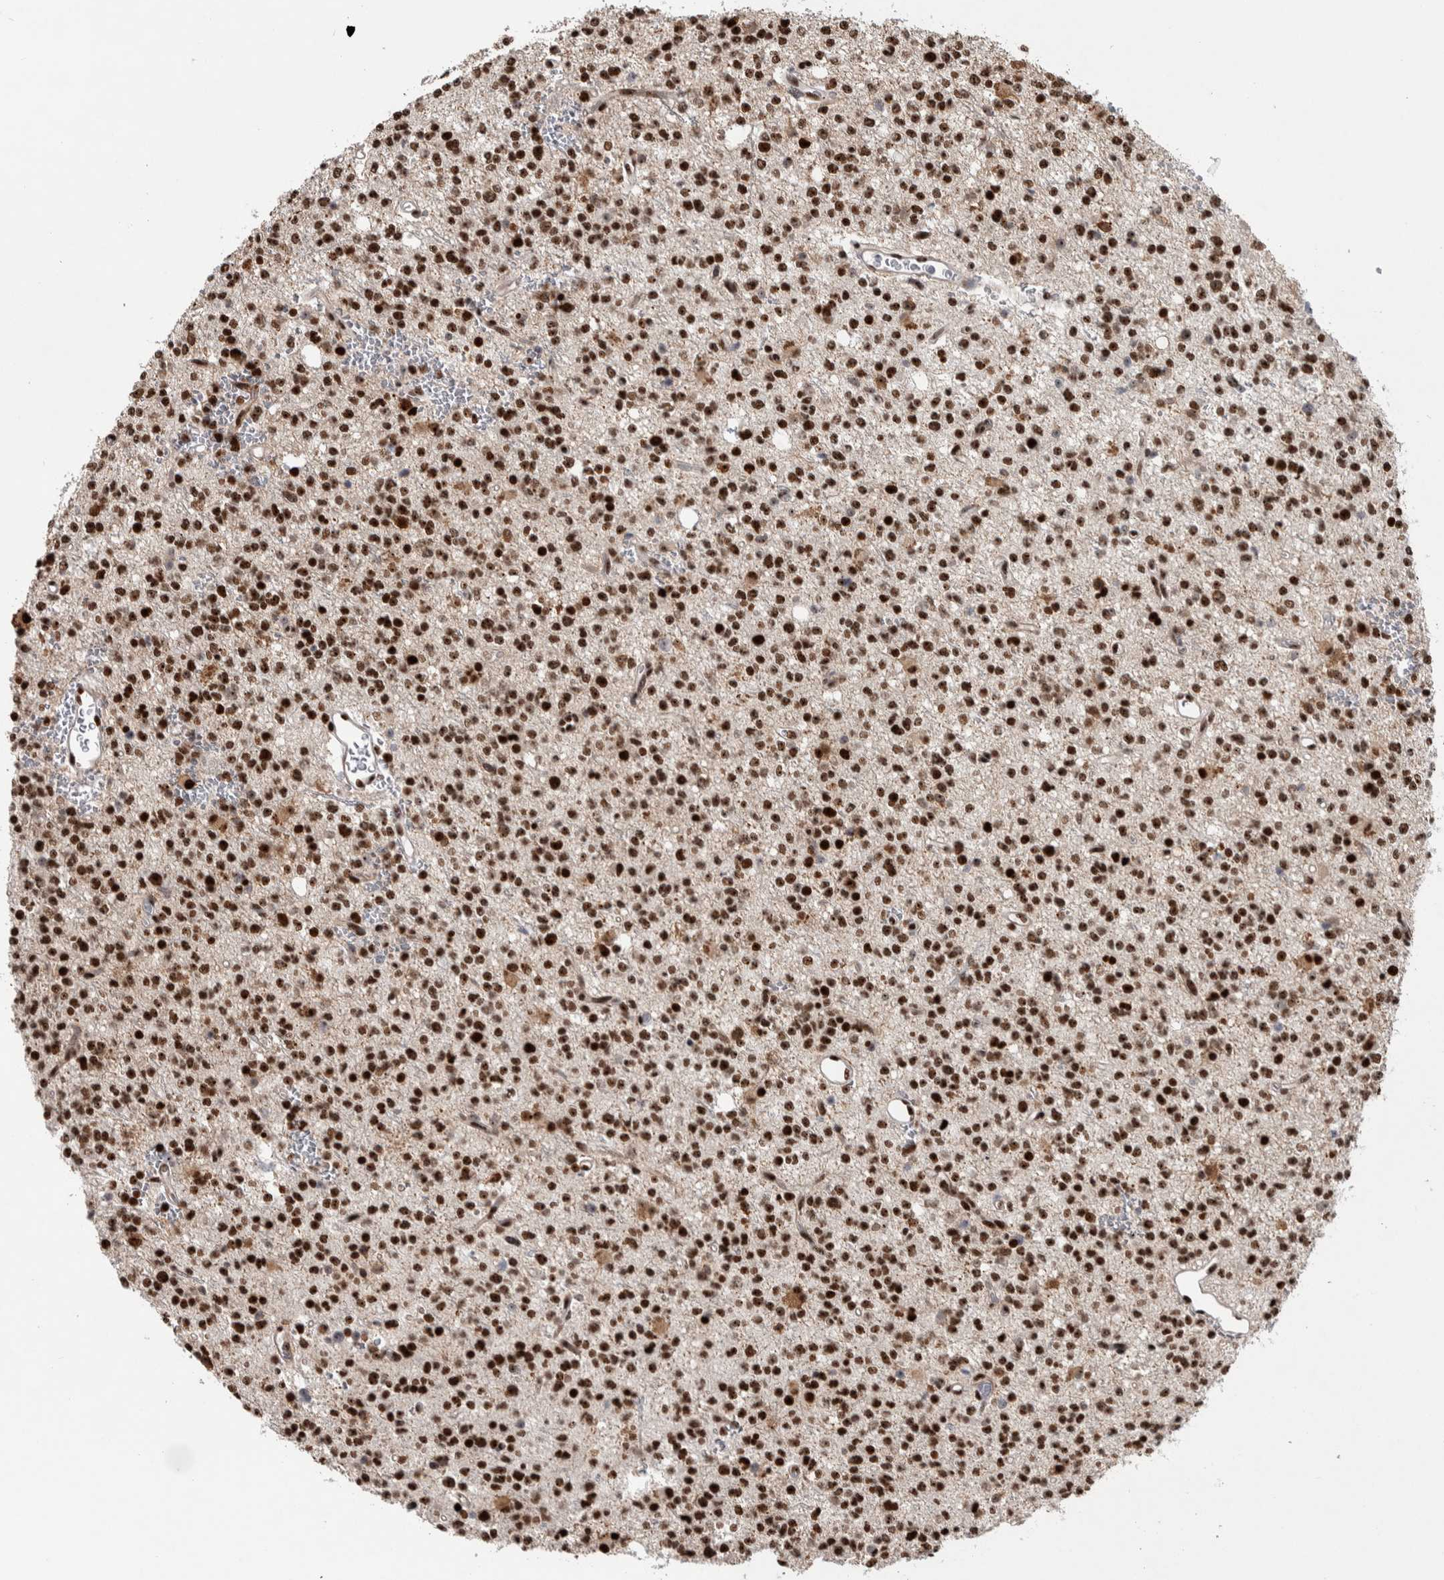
{"staining": {"intensity": "strong", "quantity": ">75%", "location": "nuclear"}, "tissue": "glioma", "cell_type": "Tumor cells", "image_type": "cancer", "snomed": [{"axis": "morphology", "description": "Glioma, malignant, High grade"}, {"axis": "topography", "description": "Brain"}], "caption": "The image shows immunohistochemical staining of glioma. There is strong nuclear positivity is identified in approximately >75% of tumor cells.", "gene": "NCL", "patient": {"sex": "female", "age": 62}}